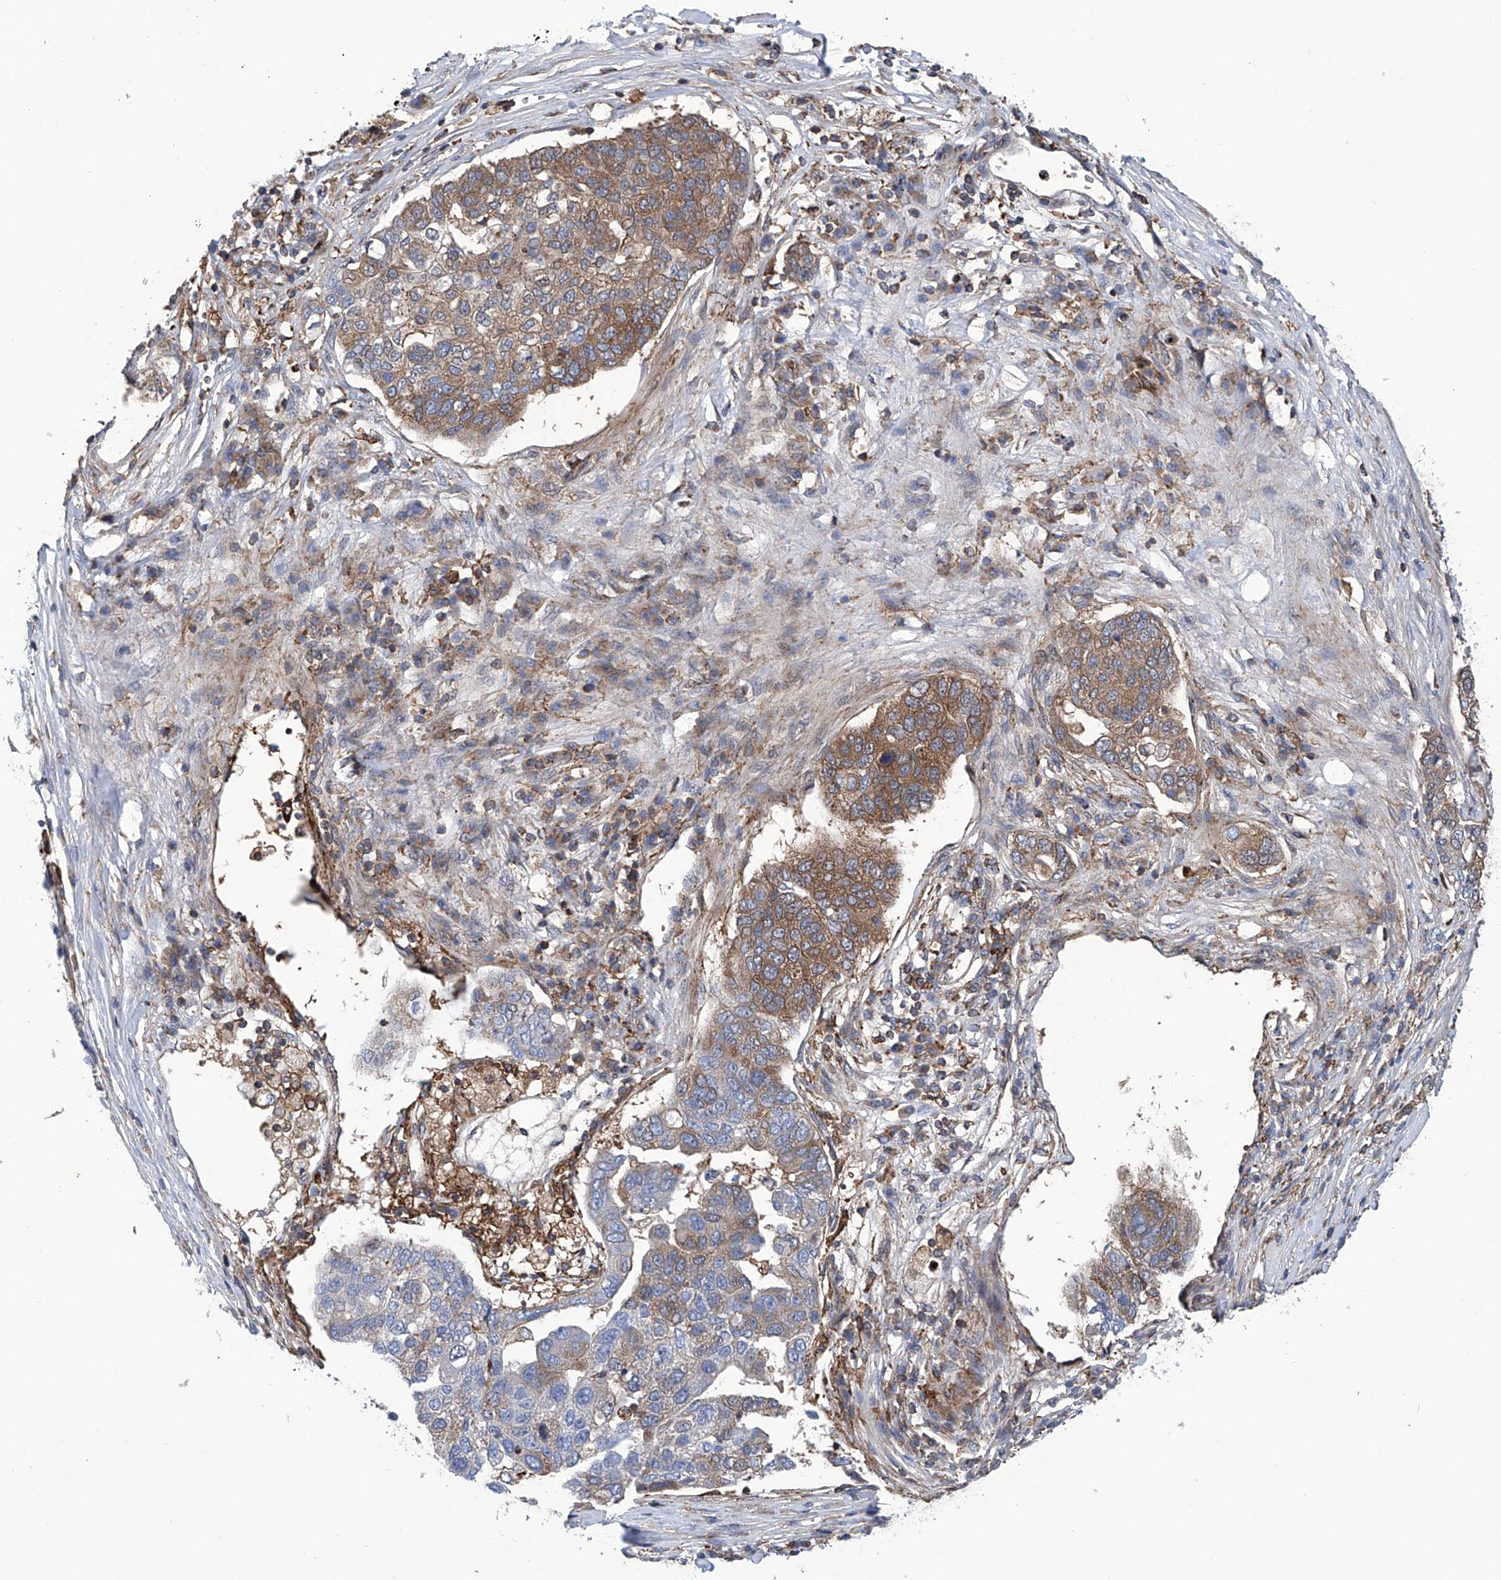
{"staining": {"intensity": "moderate", "quantity": "25%-75%", "location": "cytoplasmic/membranous"}, "tissue": "pancreatic cancer", "cell_type": "Tumor cells", "image_type": "cancer", "snomed": [{"axis": "morphology", "description": "Adenocarcinoma, NOS"}, {"axis": "topography", "description": "Pancreas"}], "caption": "Adenocarcinoma (pancreatic) stained with IHC demonstrates moderate cytoplasmic/membranous staining in approximately 25%-75% of tumor cells.", "gene": "SMAP1", "patient": {"sex": "female", "age": 61}}